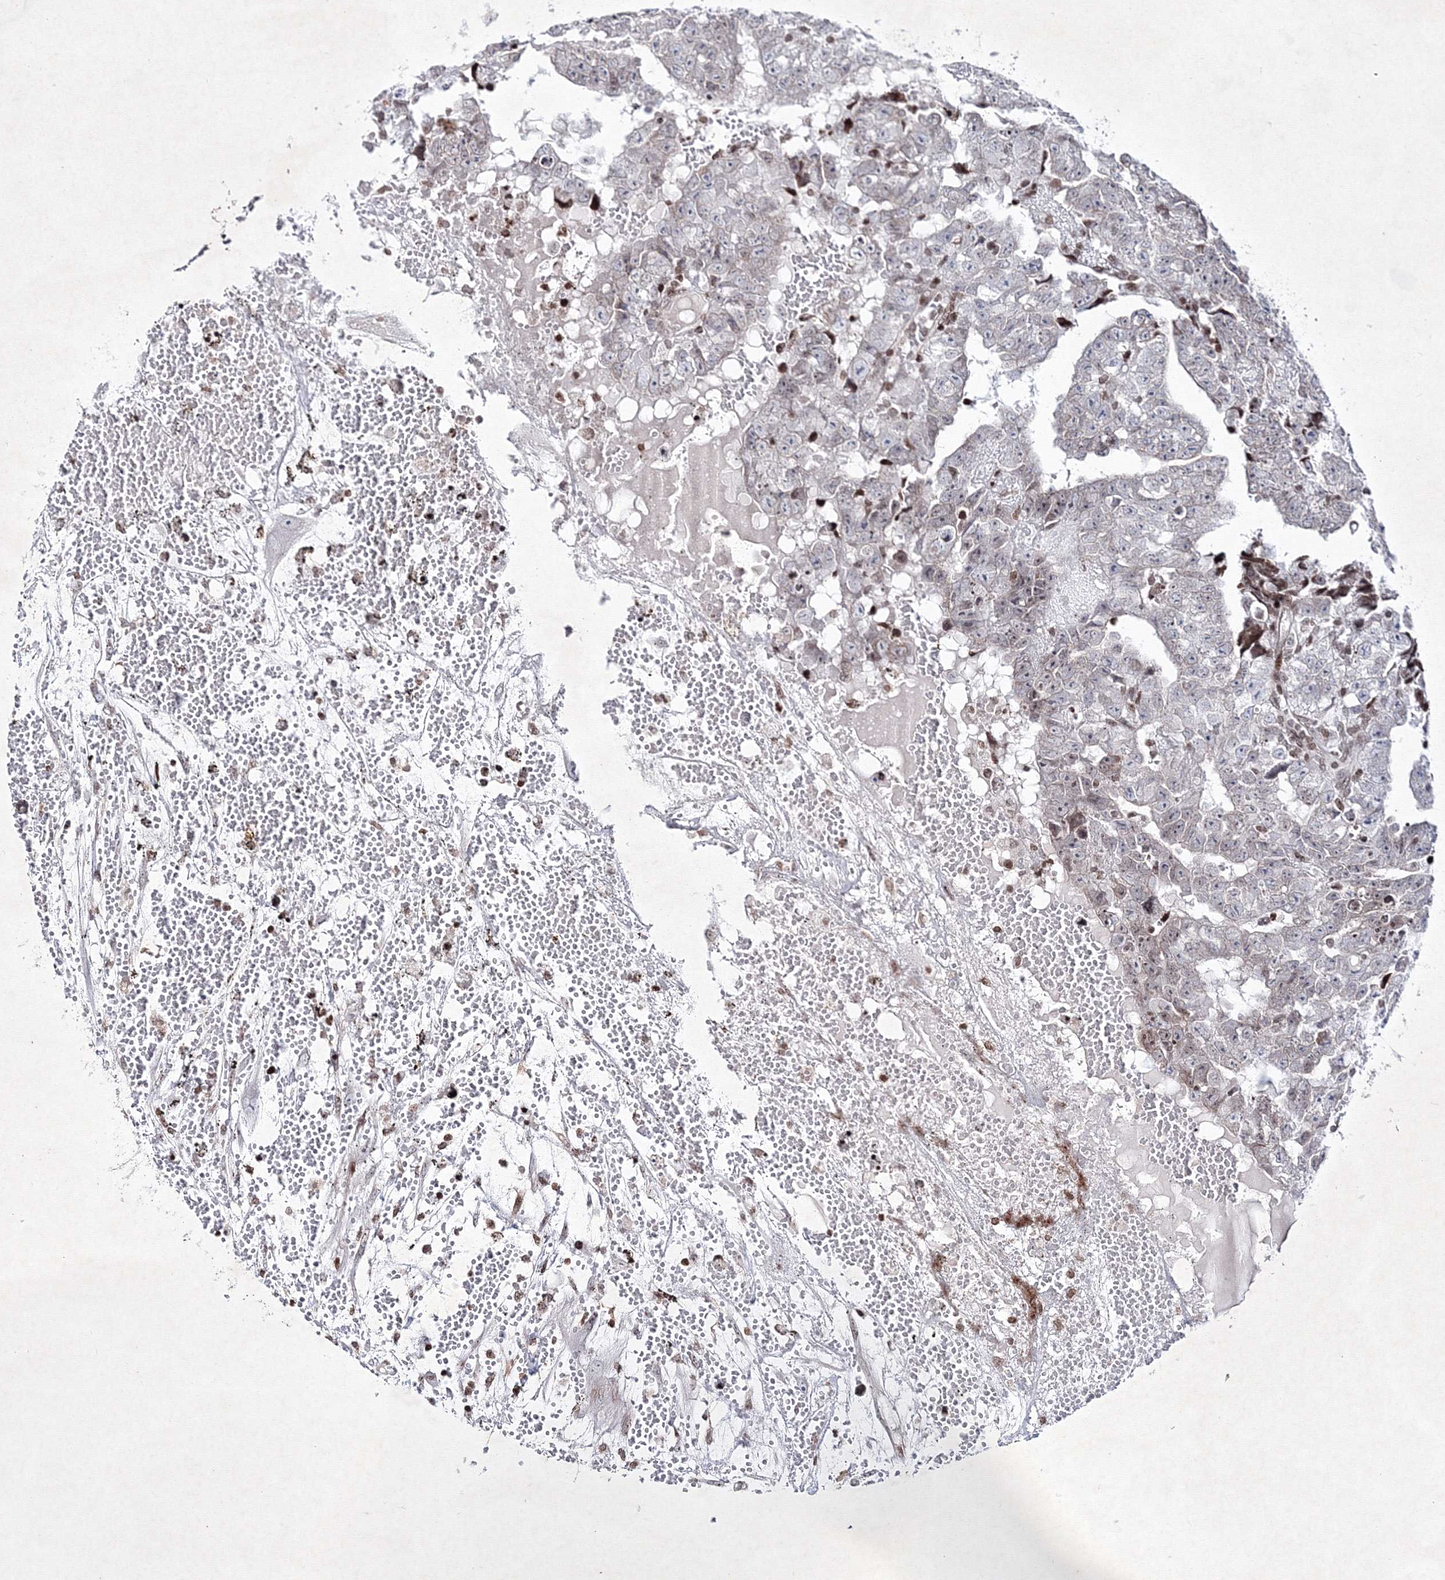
{"staining": {"intensity": "negative", "quantity": "none", "location": "none"}, "tissue": "testis cancer", "cell_type": "Tumor cells", "image_type": "cancer", "snomed": [{"axis": "morphology", "description": "Carcinoma, Embryonal, NOS"}, {"axis": "topography", "description": "Testis"}], "caption": "Photomicrograph shows no protein positivity in tumor cells of testis embryonal carcinoma tissue.", "gene": "SMIM29", "patient": {"sex": "male", "age": 25}}